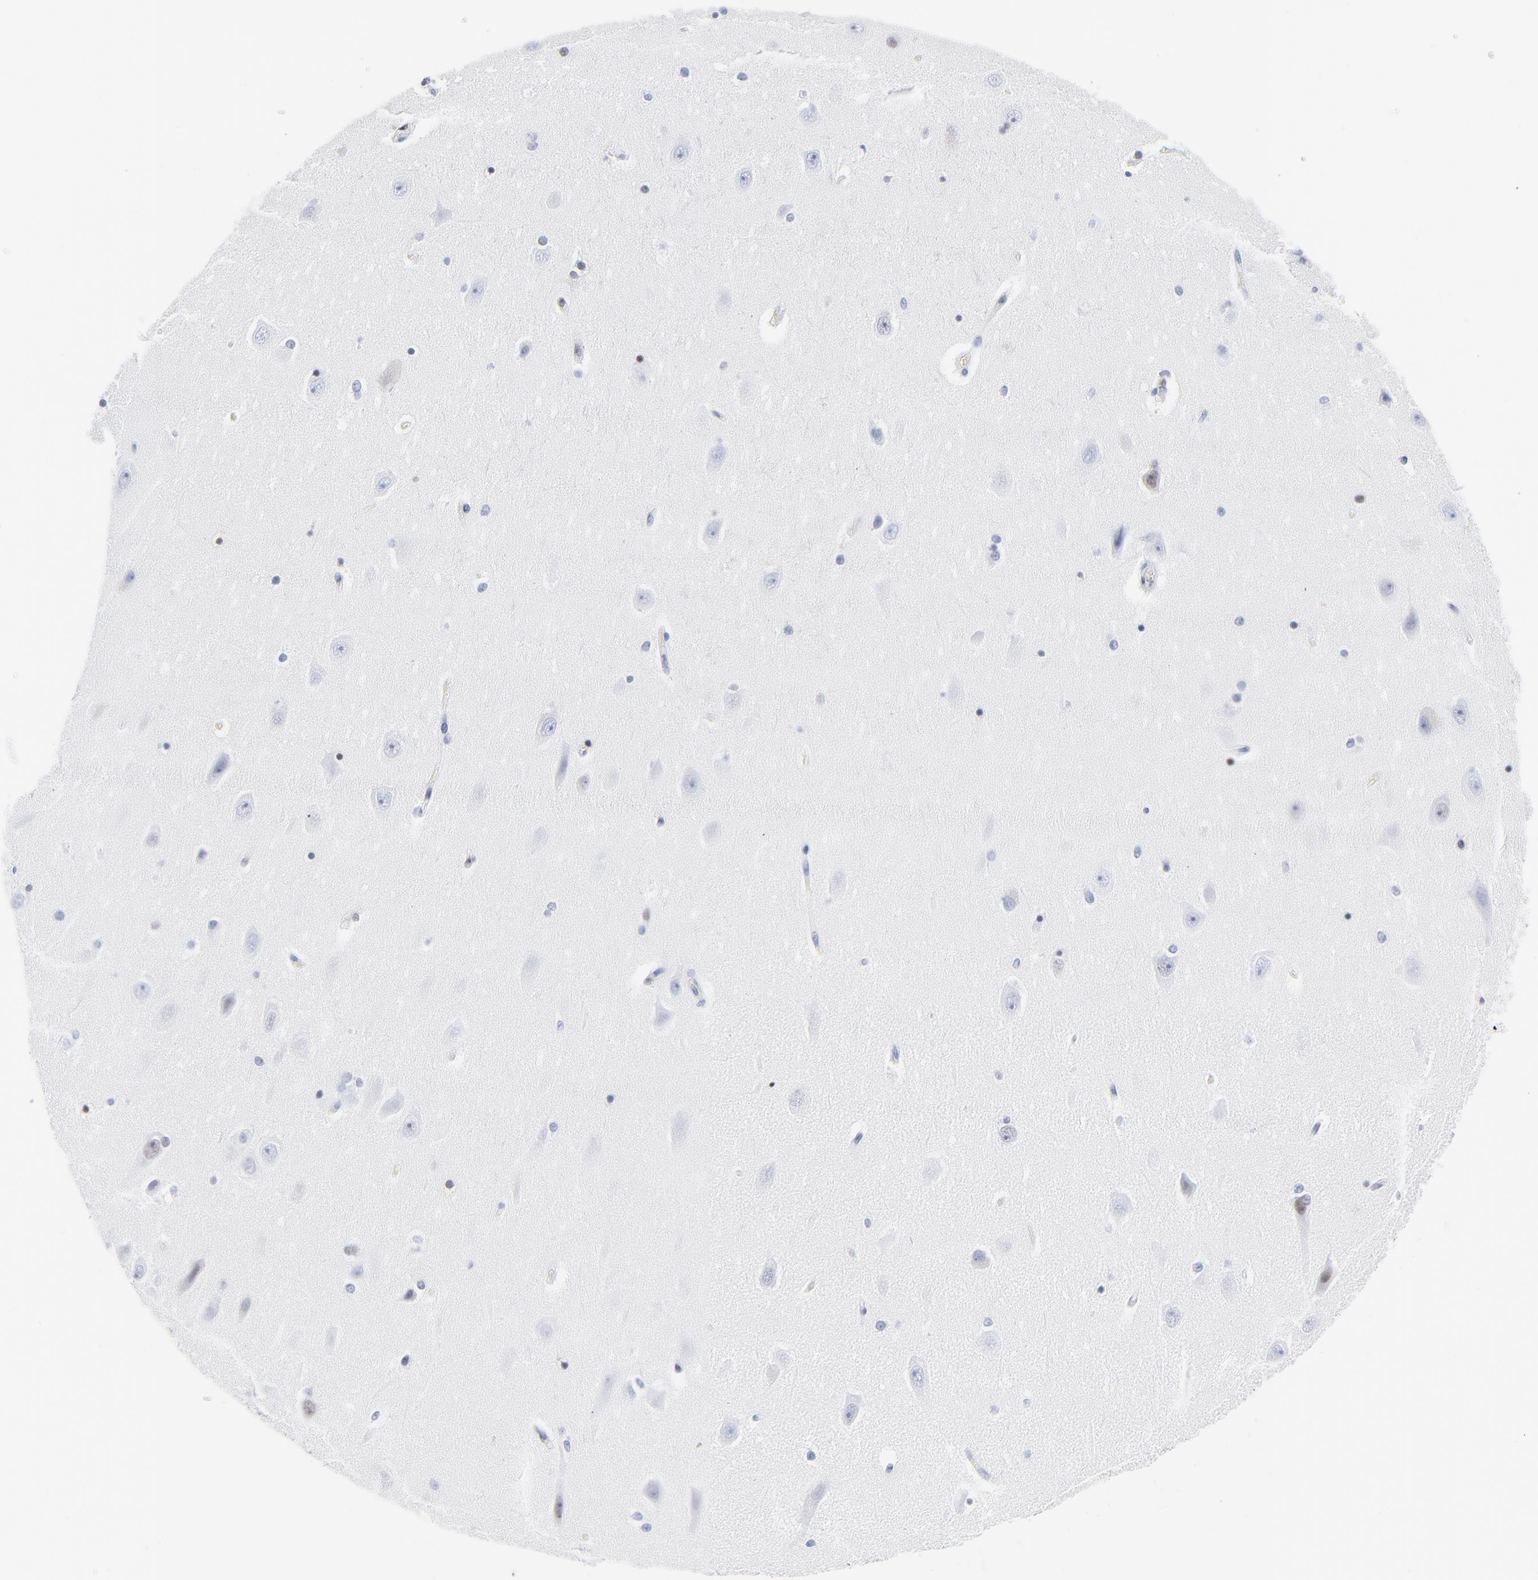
{"staining": {"intensity": "negative", "quantity": "none", "location": "none"}, "tissue": "hippocampus", "cell_type": "Glial cells", "image_type": "normal", "snomed": [{"axis": "morphology", "description": "Normal tissue, NOS"}, {"axis": "topography", "description": "Hippocampus"}], "caption": "Human hippocampus stained for a protein using IHC demonstrates no expression in glial cells.", "gene": "JUN", "patient": {"sex": "female", "age": 54}}